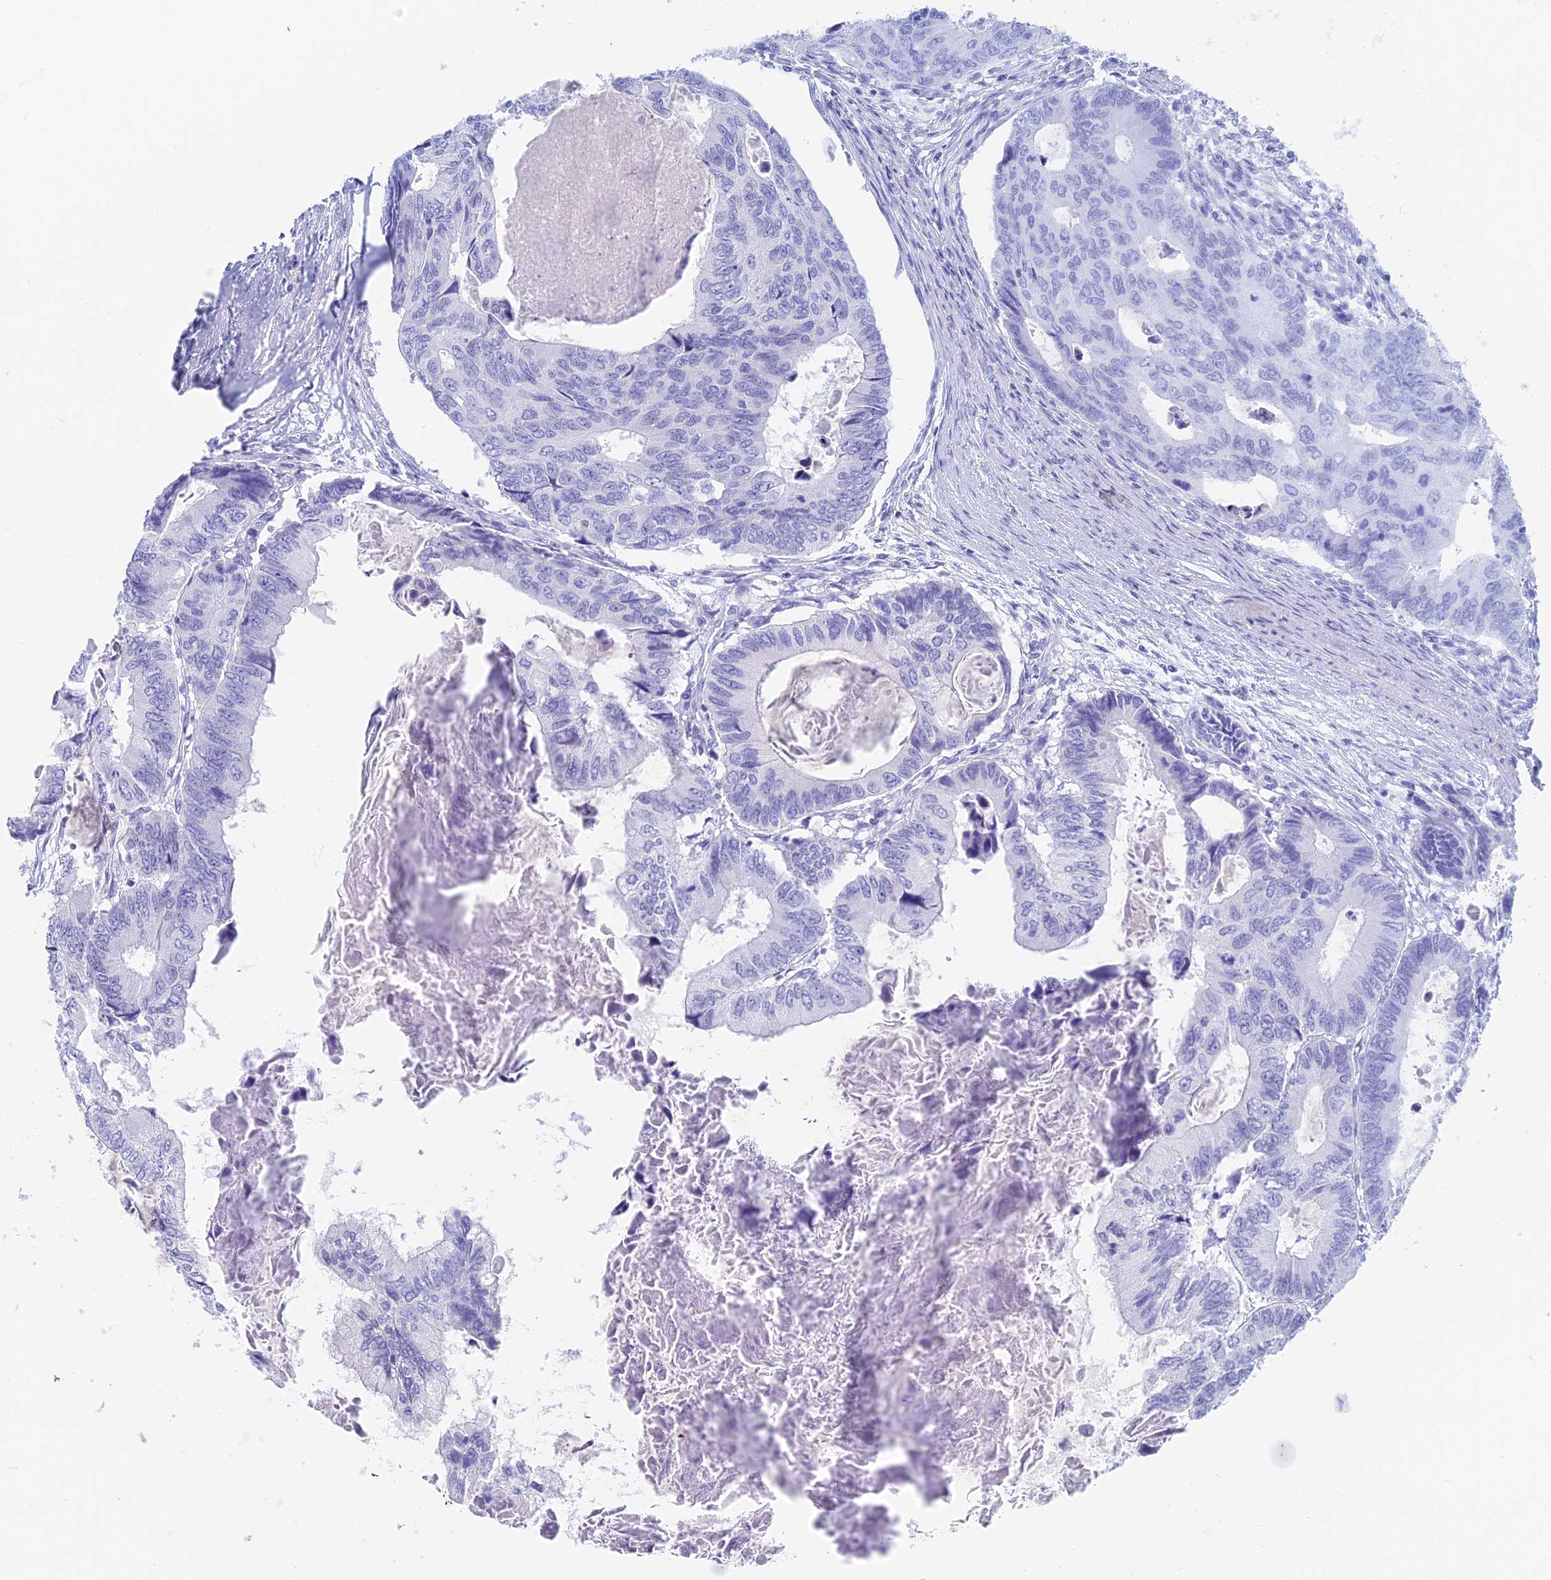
{"staining": {"intensity": "negative", "quantity": "none", "location": "none"}, "tissue": "colorectal cancer", "cell_type": "Tumor cells", "image_type": "cancer", "snomed": [{"axis": "morphology", "description": "Adenocarcinoma, NOS"}, {"axis": "topography", "description": "Colon"}], "caption": "IHC photomicrograph of neoplastic tissue: human colorectal adenocarcinoma stained with DAB (3,3'-diaminobenzidine) shows no significant protein expression in tumor cells.", "gene": "CAPS", "patient": {"sex": "male", "age": 85}}